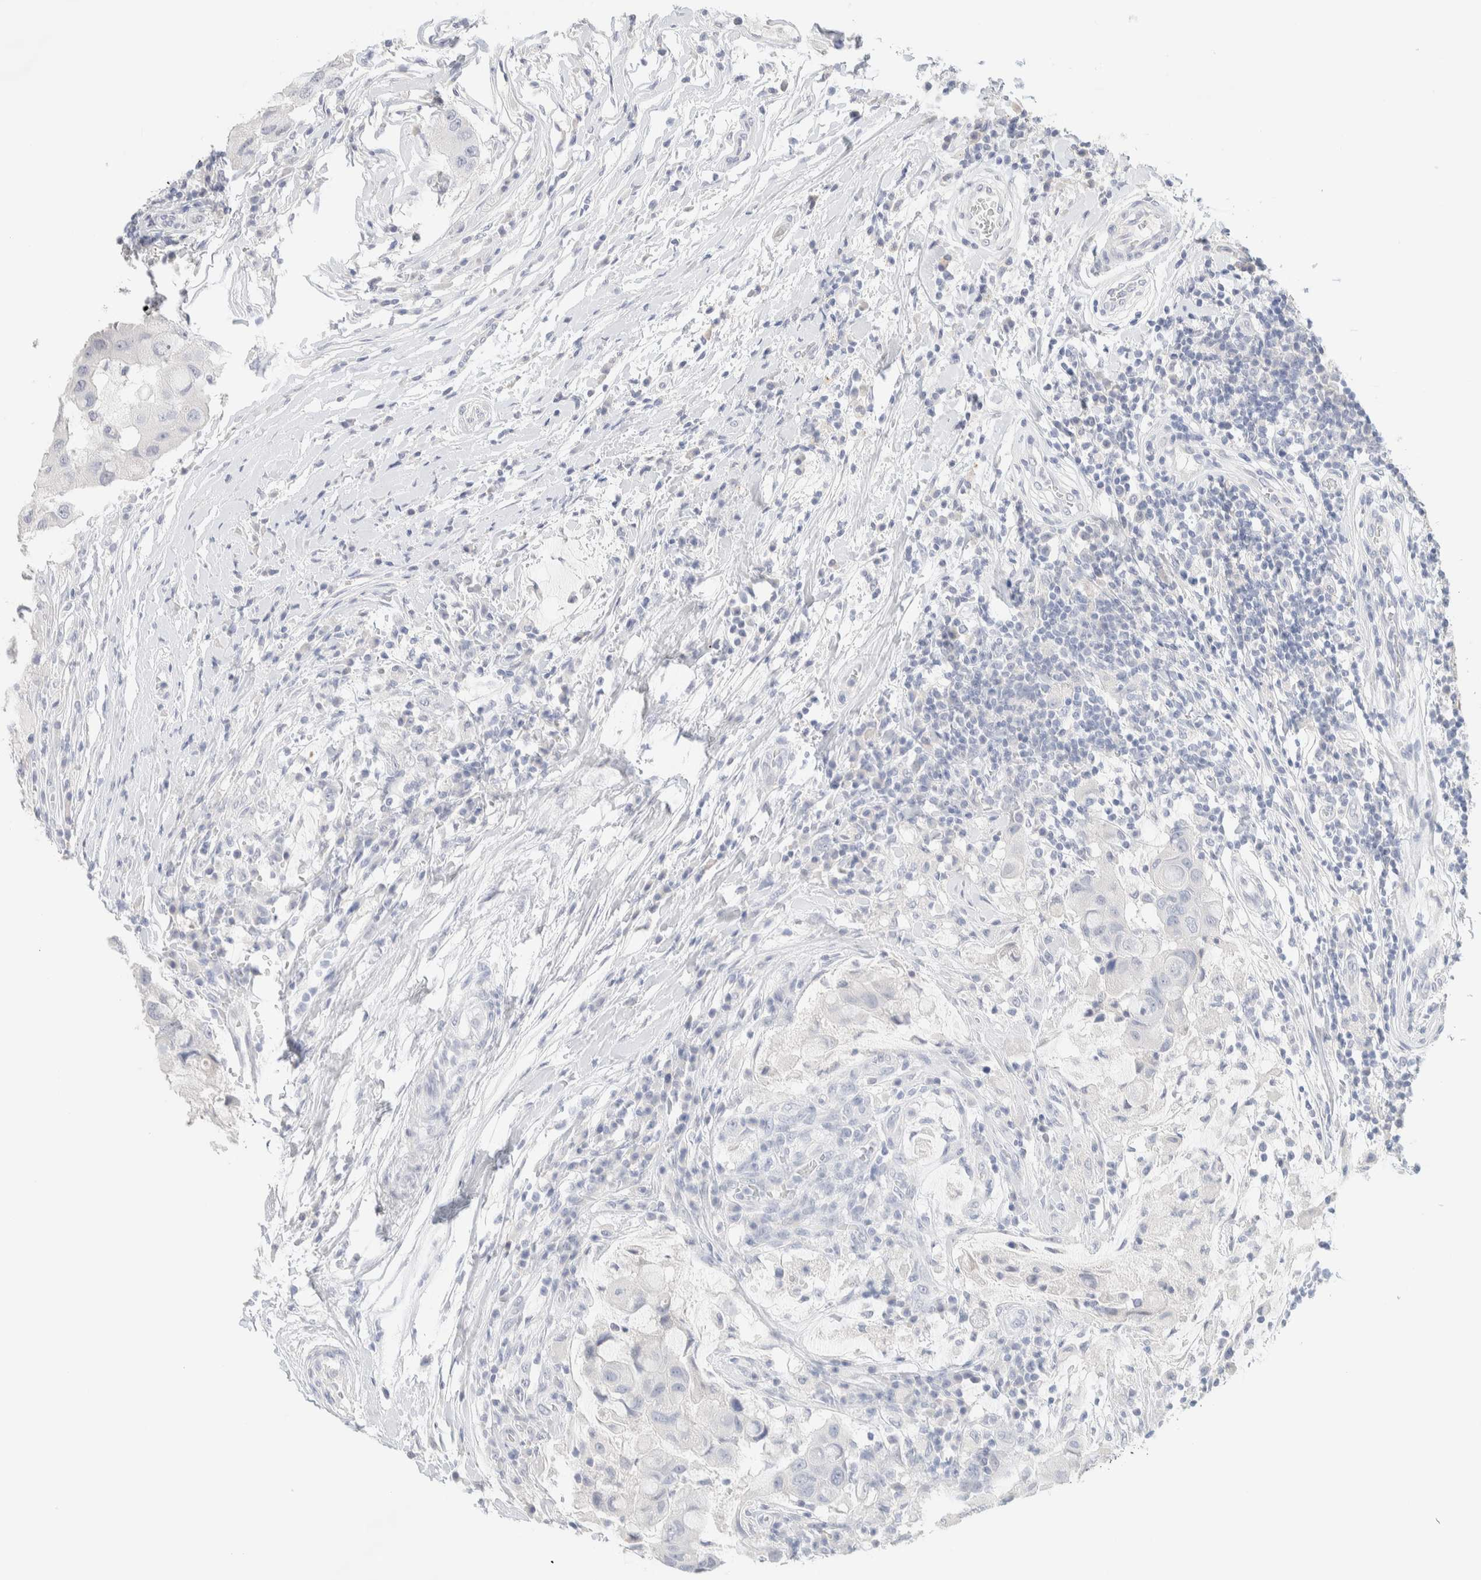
{"staining": {"intensity": "negative", "quantity": "none", "location": "none"}, "tissue": "breast cancer", "cell_type": "Tumor cells", "image_type": "cancer", "snomed": [{"axis": "morphology", "description": "Duct carcinoma"}, {"axis": "topography", "description": "Breast"}], "caption": "DAB immunohistochemical staining of human breast cancer exhibits no significant expression in tumor cells.", "gene": "RIDA", "patient": {"sex": "female", "age": 27}}